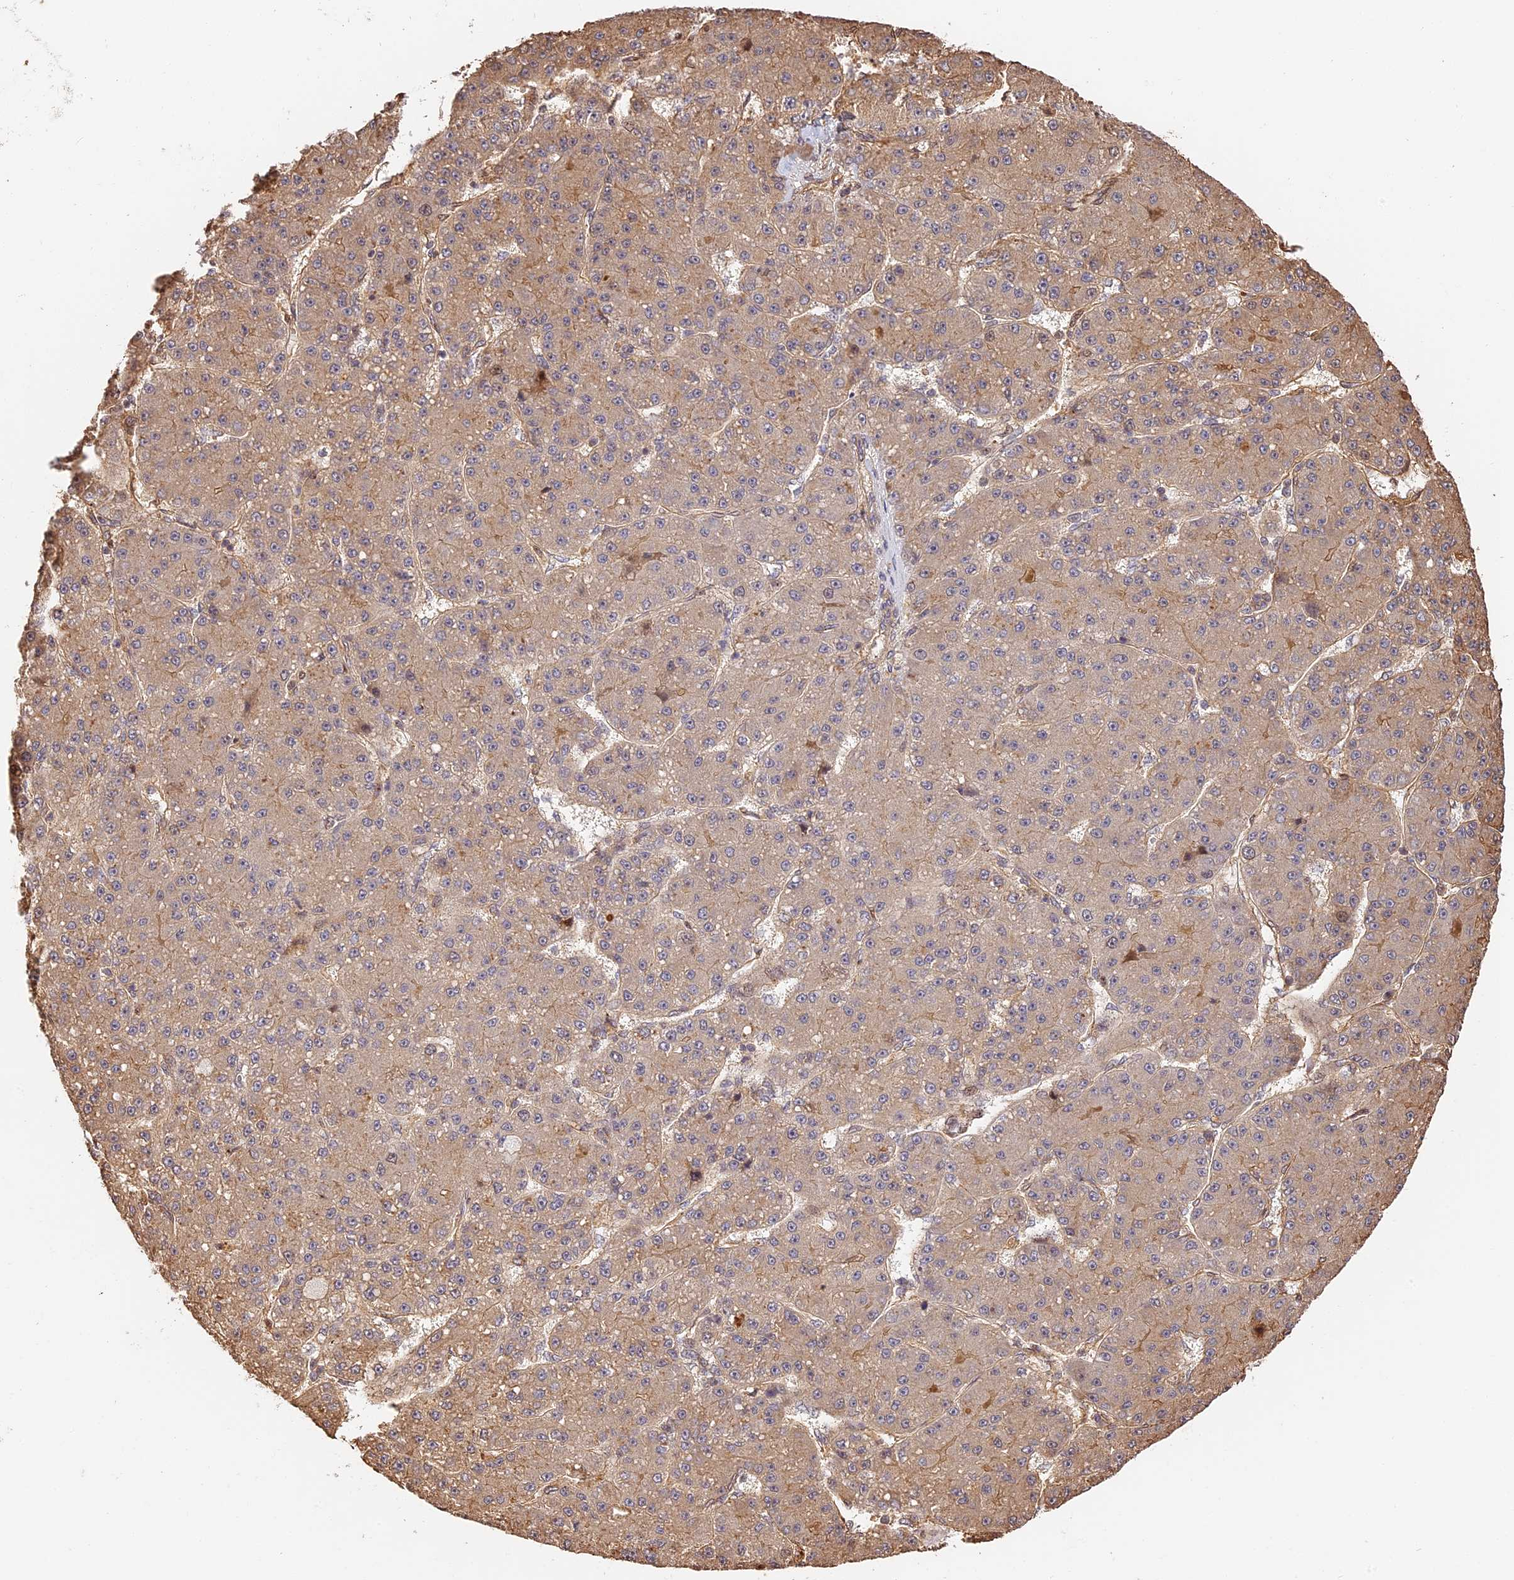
{"staining": {"intensity": "weak", "quantity": "<25%", "location": "cytoplasmic/membranous"}, "tissue": "liver cancer", "cell_type": "Tumor cells", "image_type": "cancer", "snomed": [{"axis": "morphology", "description": "Carcinoma, Hepatocellular, NOS"}, {"axis": "topography", "description": "Liver"}], "caption": "This is a micrograph of immunohistochemistry (IHC) staining of liver hepatocellular carcinoma, which shows no staining in tumor cells. (Immunohistochemistry, brightfield microscopy, high magnification).", "gene": "PPP1R37", "patient": {"sex": "male", "age": 67}}